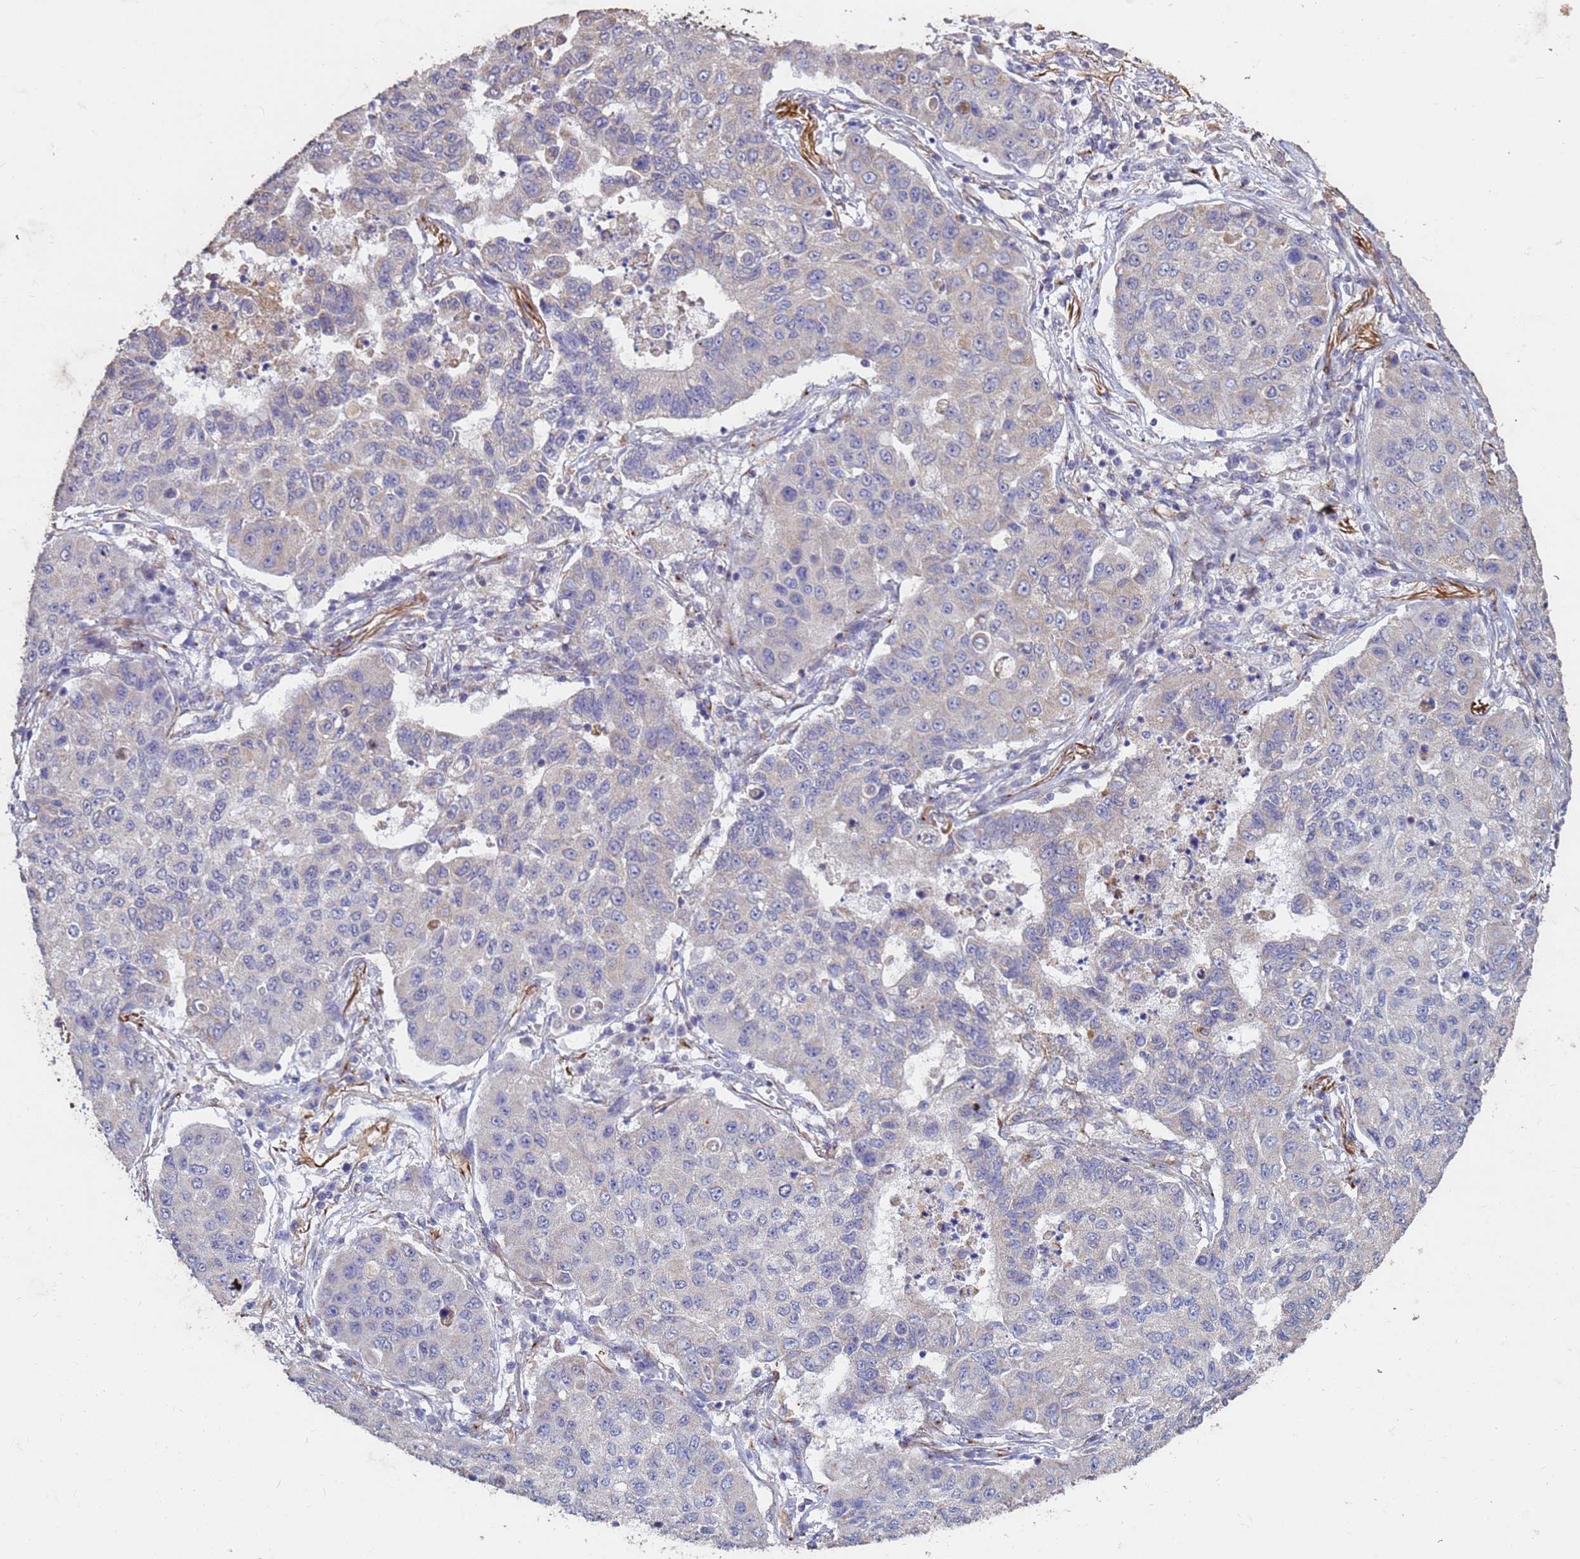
{"staining": {"intensity": "negative", "quantity": "none", "location": "none"}, "tissue": "lung cancer", "cell_type": "Tumor cells", "image_type": "cancer", "snomed": [{"axis": "morphology", "description": "Squamous cell carcinoma, NOS"}, {"axis": "topography", "description": "Lung"}], "caption": "This is a photomicrograph of IHC staining of lung squamous cell carcinoma, which shows no positivity in tumor cells. The staining is performed using DAB brown chromogen with nuclei counter-stained in using hematoxylin.", "gene": "SLC25A15", "patient": {"sex": "male", "age": 74}}